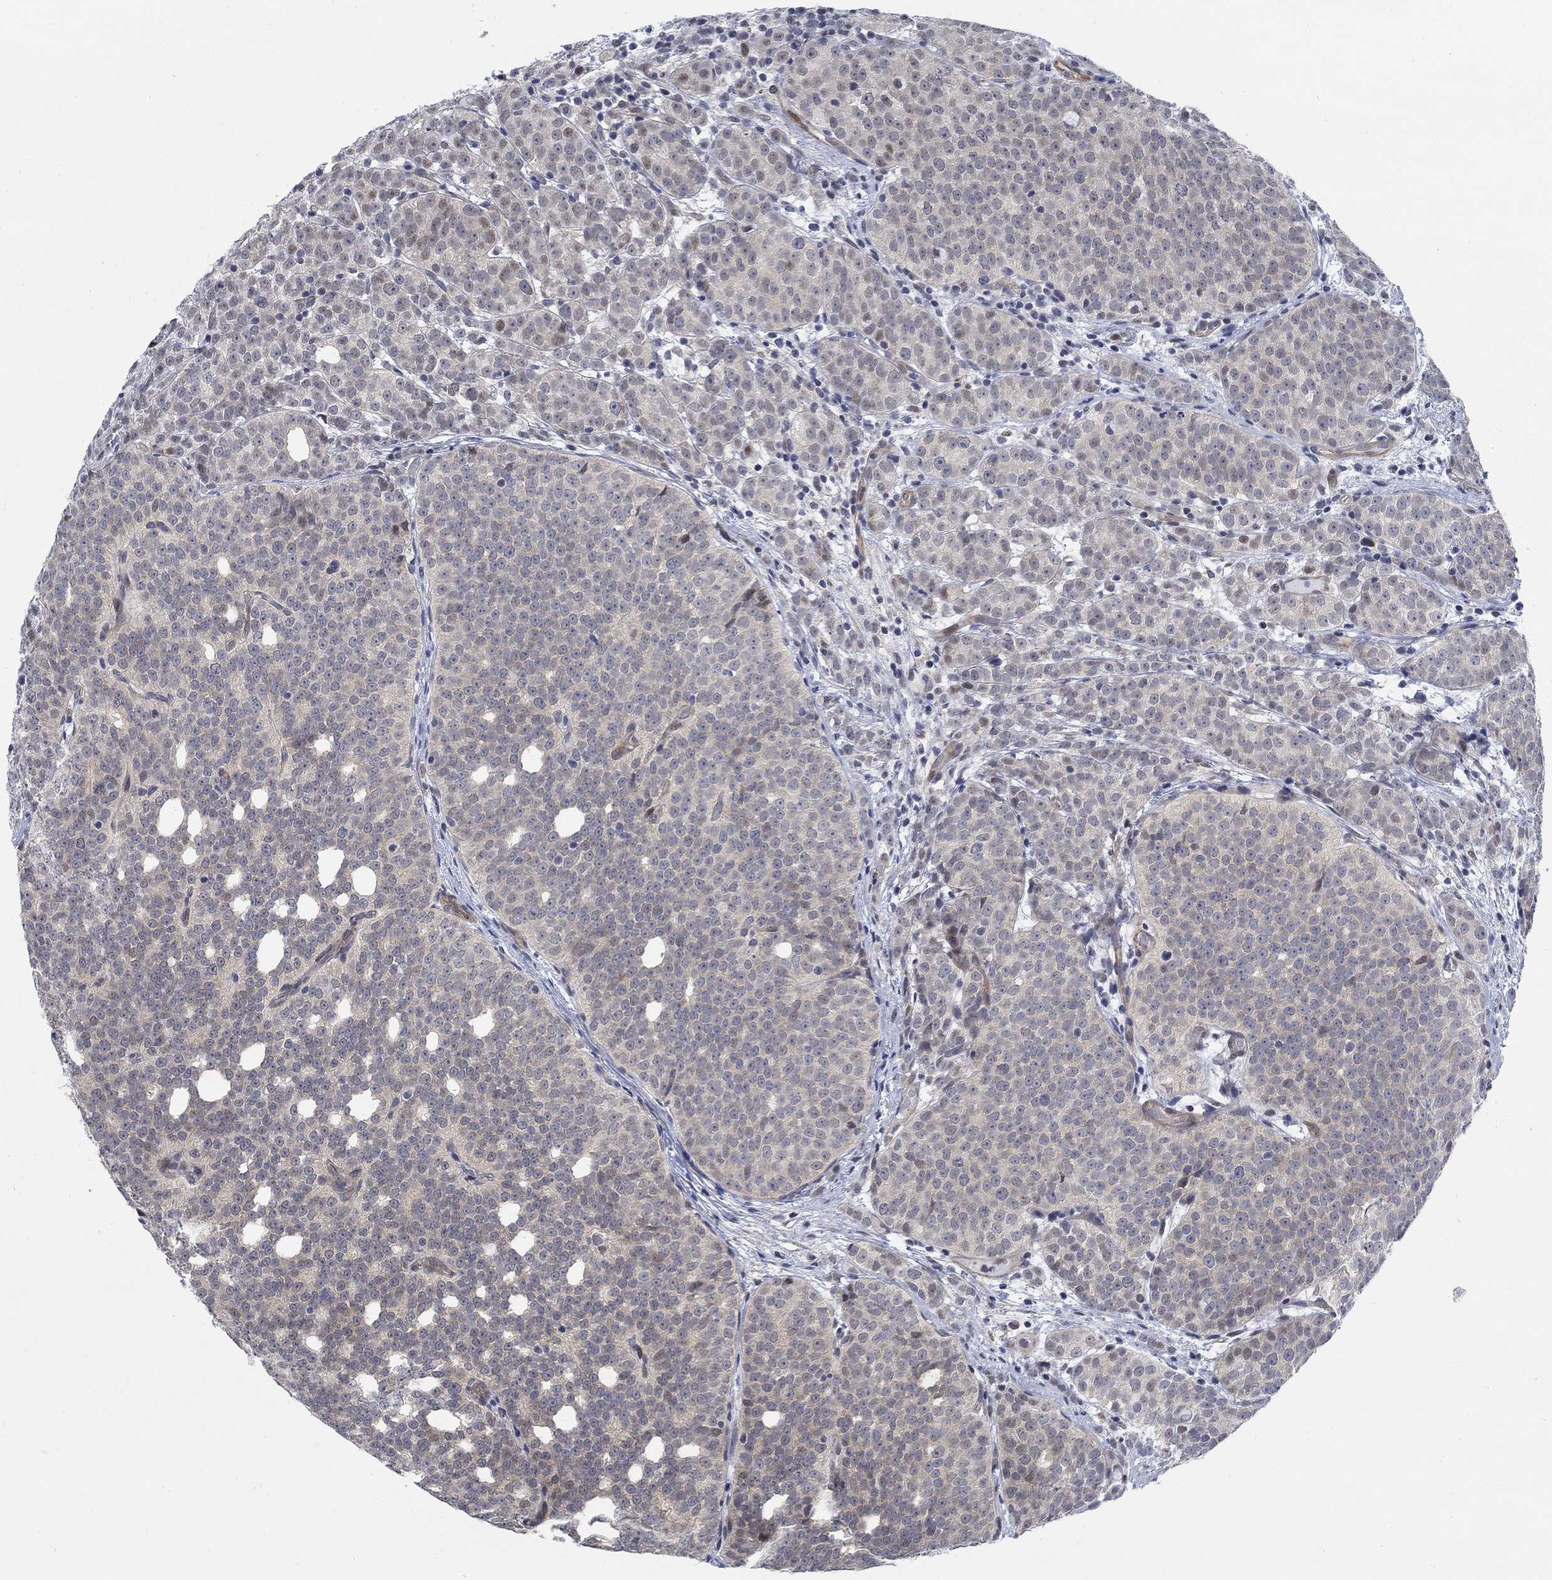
{"staining": {"intensity": "weak", "quantity": "<25%", "location": "nuclear"}, "tissue": "prostate cancer", "cell_type": "Tumor cells", "image_type": "cancer", "snomed": [{"axis": "morphology", "description": "Adenocarcinoma, High grade"}, {"axis": "topography", "description": "Prostate"}], "caption": "There is no significant staining in tumor cells of high-grade adenocarcinoma (prostate).", "gene": "KCNH8", "patient": {"sex": "male", "age": 53}}